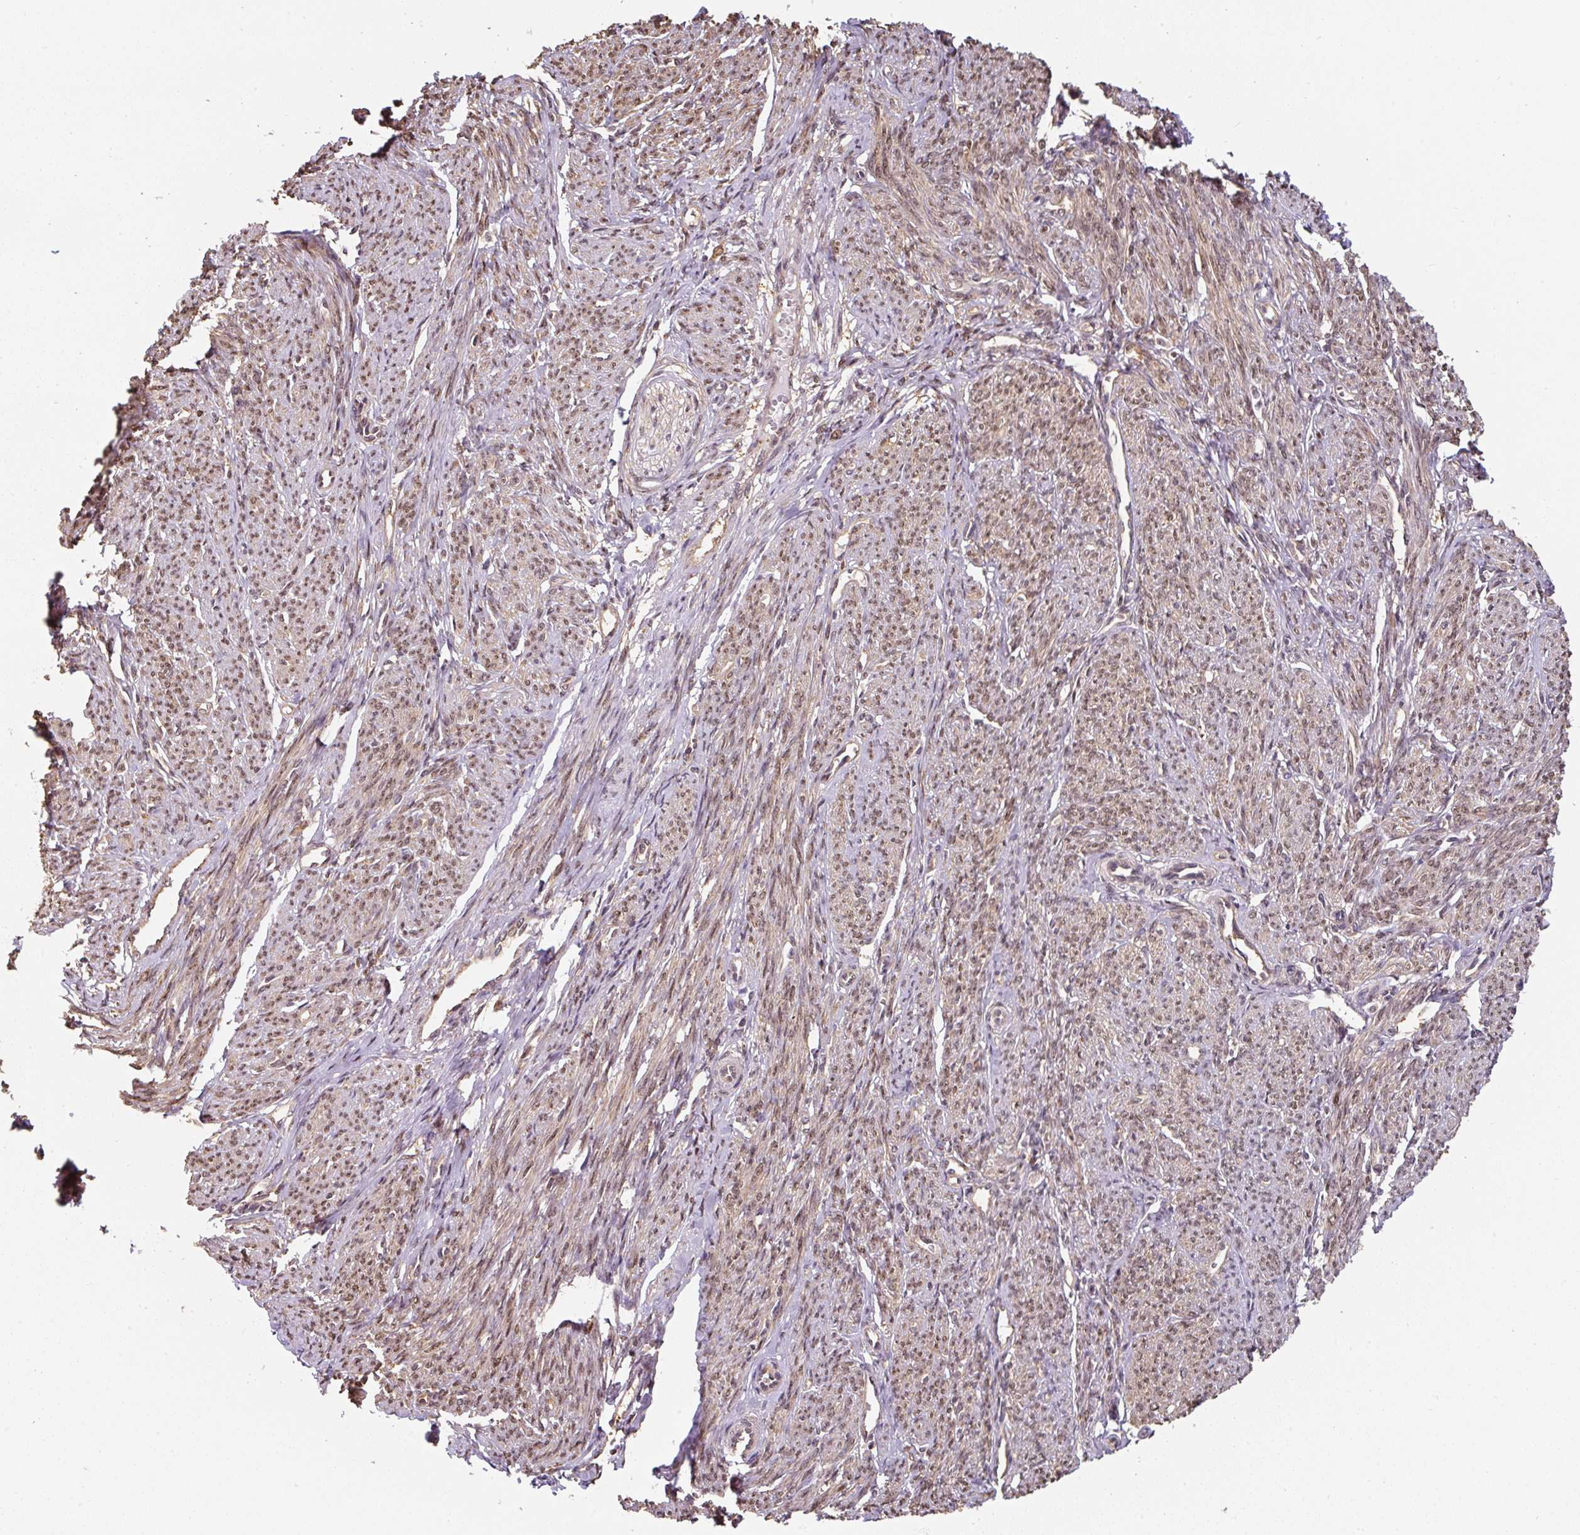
{"staining": {"intensity": "moderate", "quantity": ">75%", "location": "cytoplasmic/membranous,nuclear"}, "tissue": "smooth muscle", "cell_type": "Smooth muscle cells", "image_type": "normal", "snomed": [{"axis": "morphology", "description": "Normal tissue, NOS"}, {"axis": "topography", "description": "Smooth muscle"}], "caption": "DAB immunohistochemical staining of unremarkable human smooth muscle exhibits moderate cytoplasmic/membranous,nuclear protein staining in approximately >75% of smooth muscle cells.", "gene": "ST13", "patient": {"sex": "female", "age": 65}}